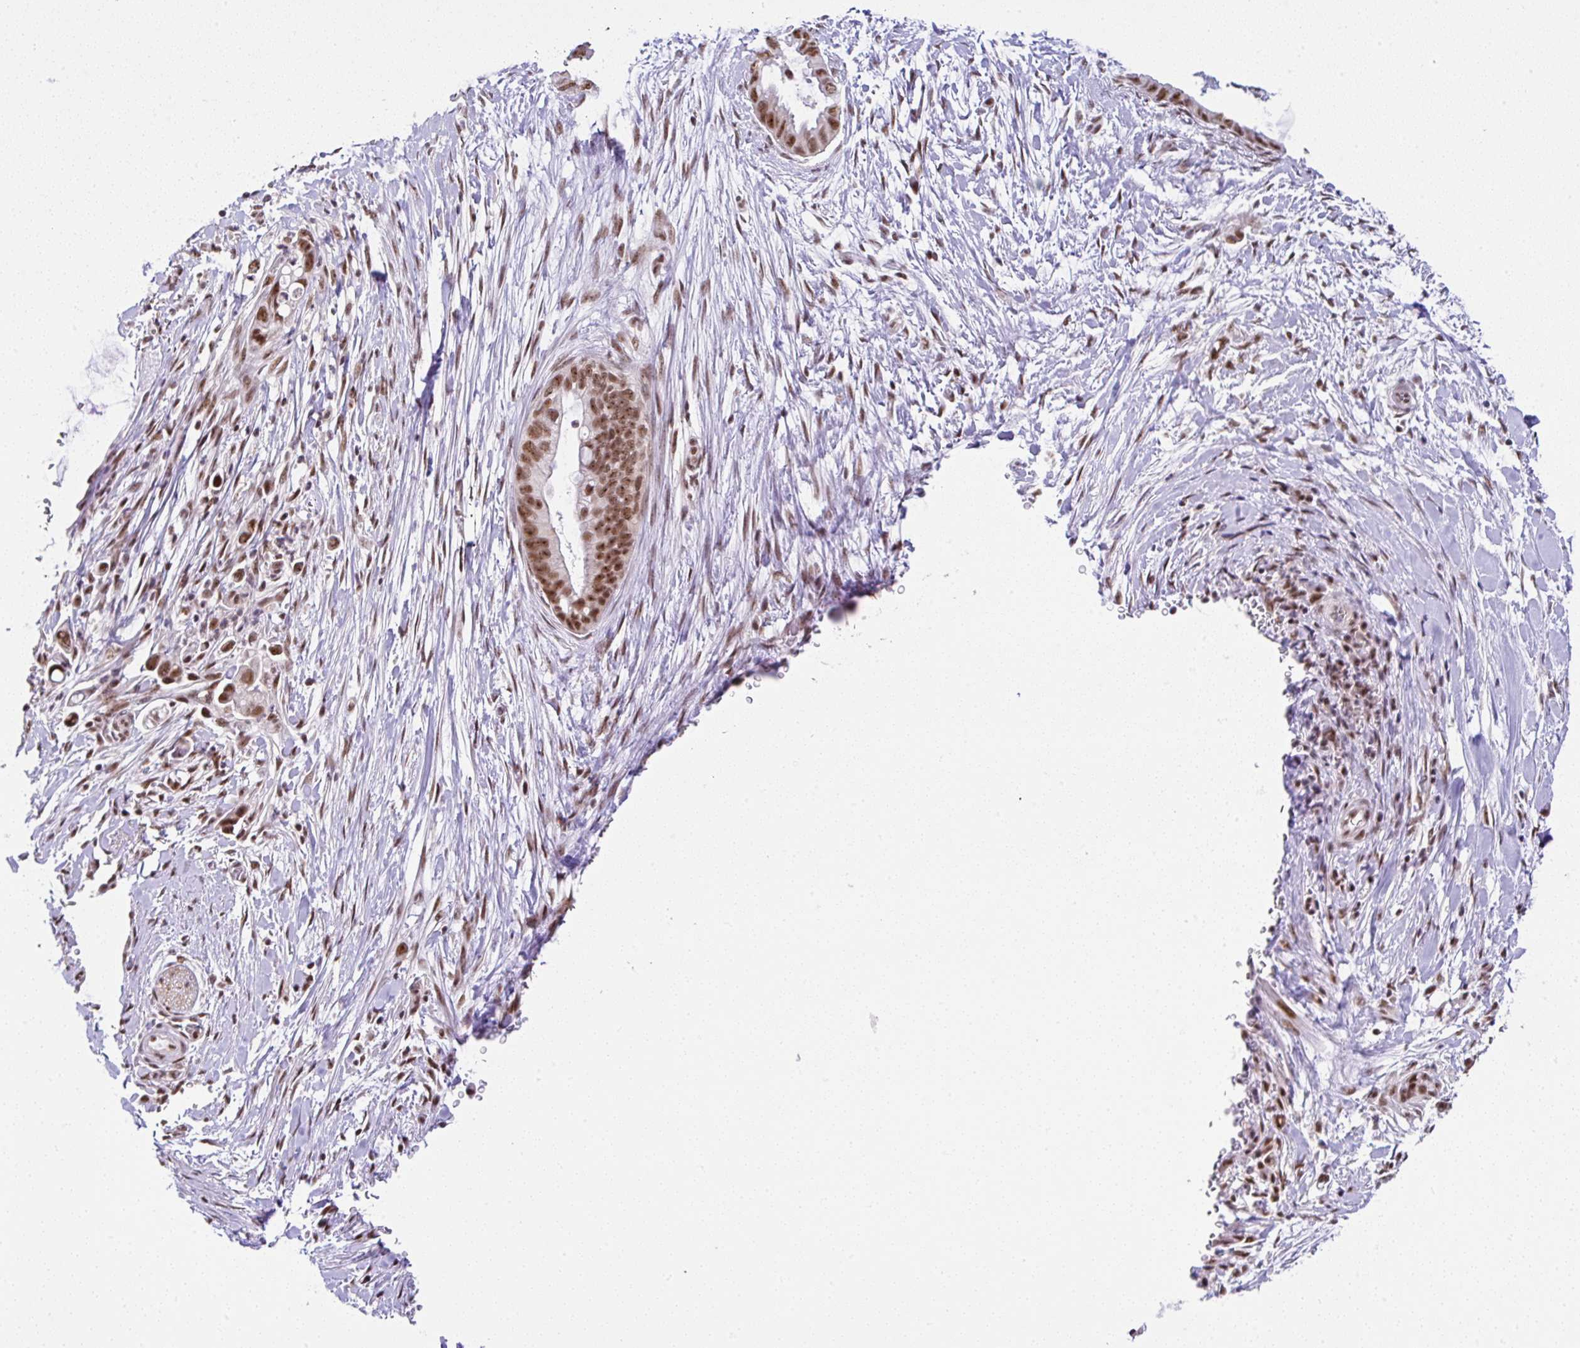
{"staining": {"intensity": "moderate", "quantity": ">75%", "location": "nuclear"}, "tissue": "pancreatic cancer", "cell_type": "Tumor cells", "image_type": "cancer", "snomed": [{"axis": "morphology", "description": "Adenocarcinoma, NOS"}, {"axis": "topography", "description": "Pancreas"}], "caption": "Tumor cells display medium levels of moderate nuclear positivity in about >75% of cells in human pancreatic cancer.", "gene": "PTPN2", "patient": {"sex": "male", "age": 75}}